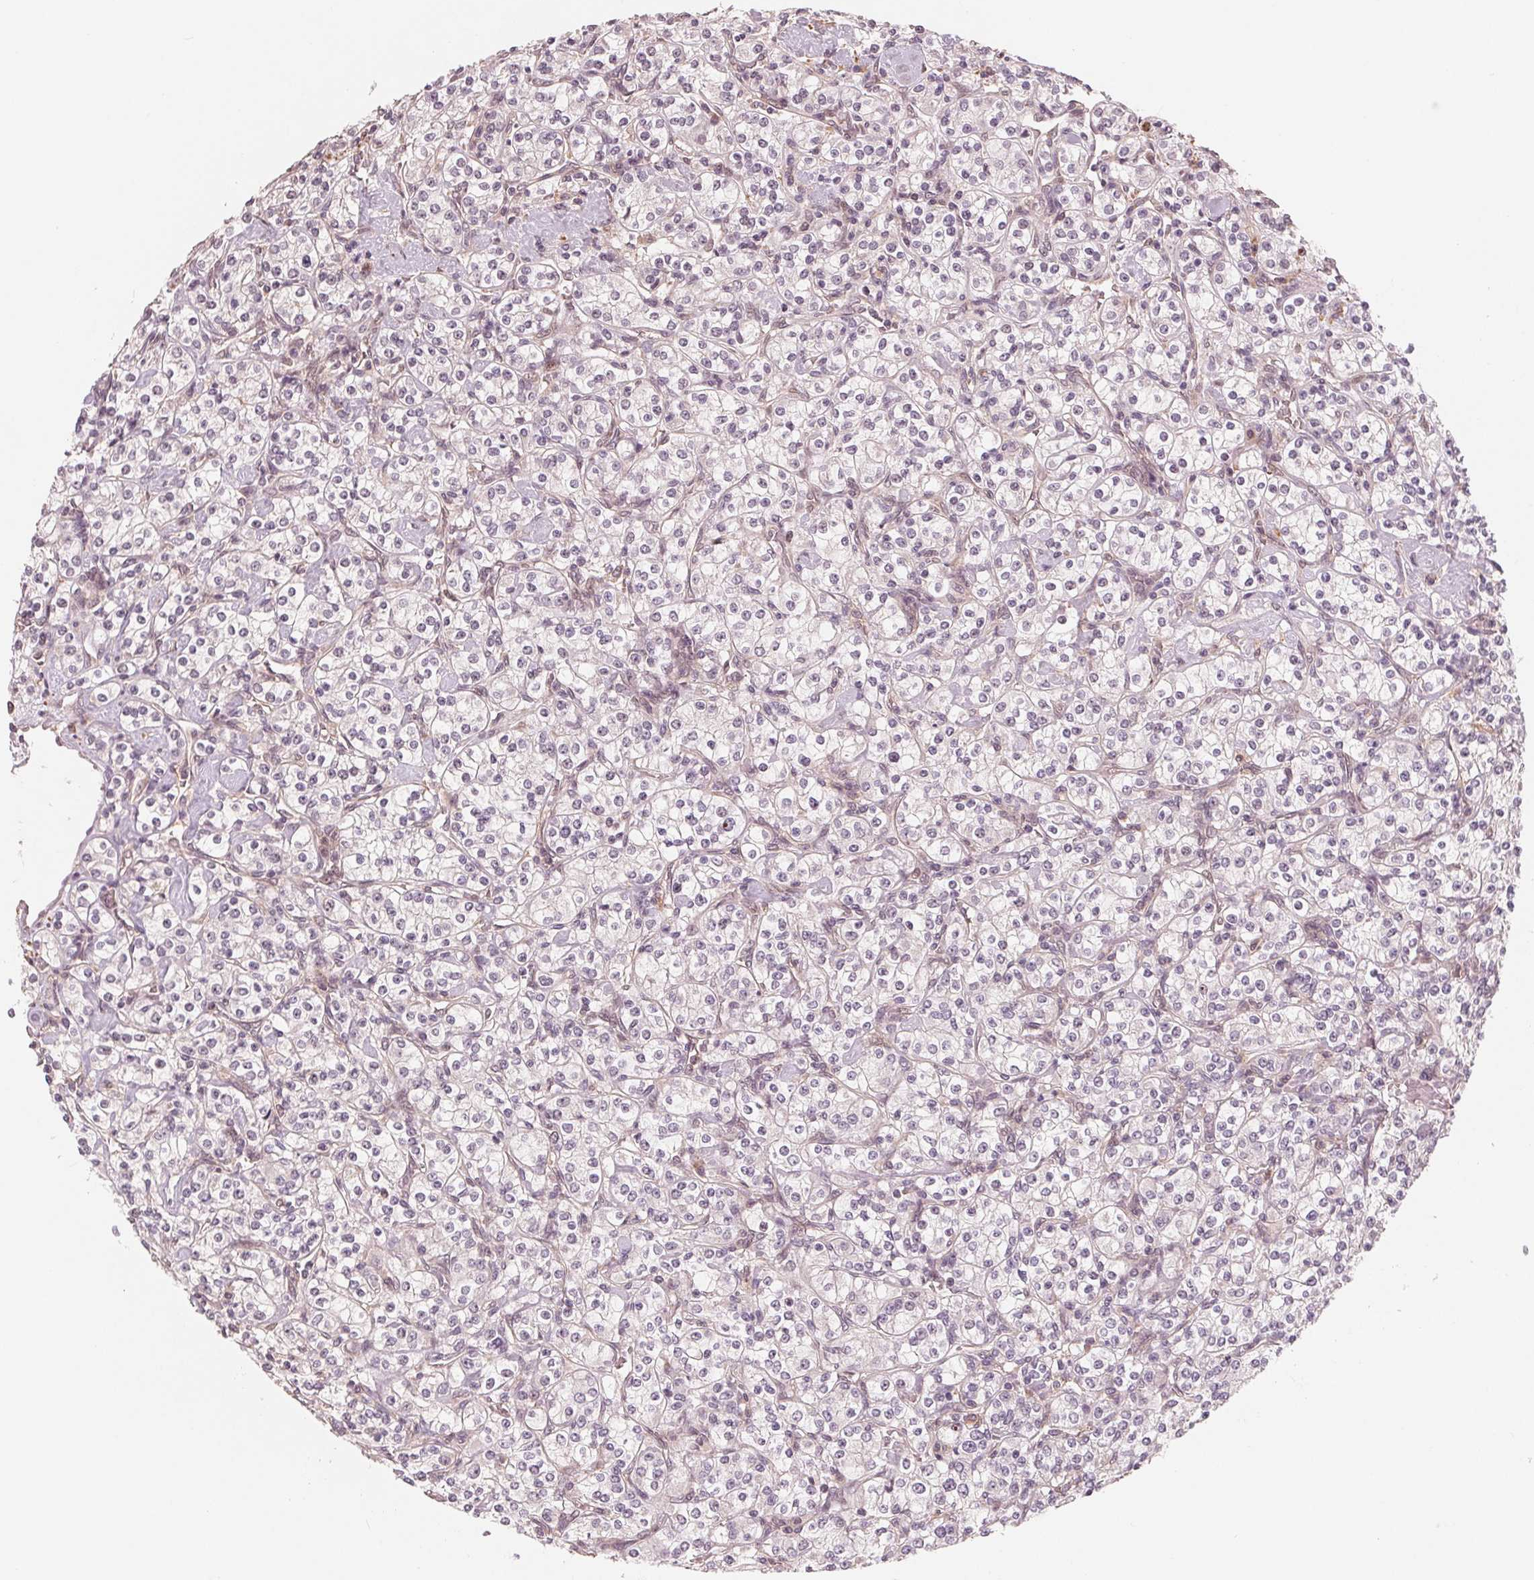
{"staining": {"intensity": "negative", "quantity": "none", "location": "none"}, "tissue": "renal cancer", "cell_type": "Tumor cells", "image_type": "cancer", "snomed": [{"axis": "morphology", "description": "Adenocarcinoma, NOS"}, {"axis": "topography", "description": "Kidney"}], "caption": "High magnification brightfield microscopy of renal cancer (adenocarcinoma) stained with DAB (3,3'-diaminobenzidine) (brown) and counterstained with hematoxylin (blue): tumor cells show no significant positivity. (DAB IHC, high magnification).", "gene": "IL9R", "patient": {"sex": "male", "age": 77}}